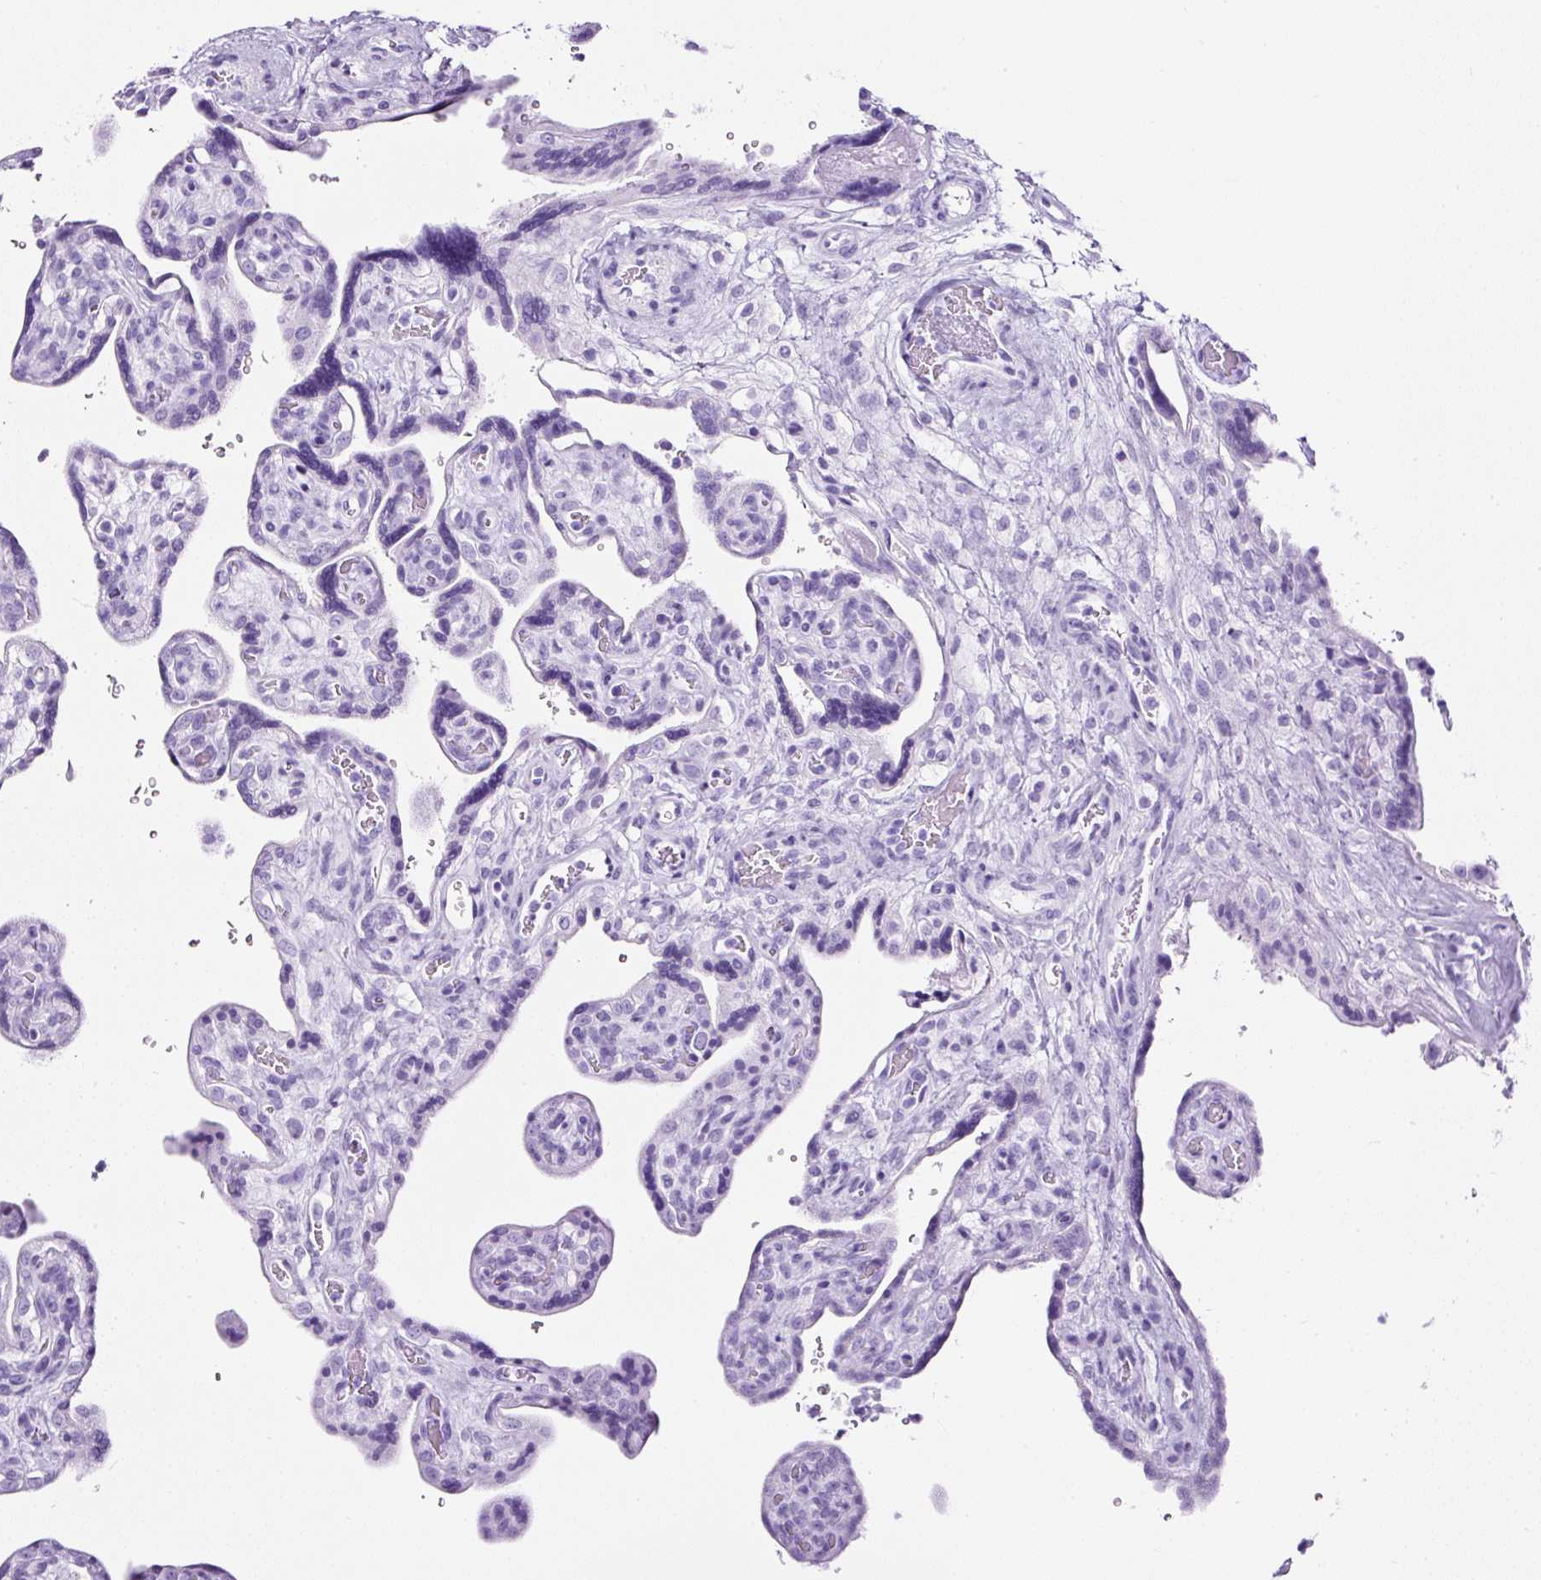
{"staining": {"intensity": "negative", "quantity": "none", "location": "none"}, "tissue": "placenta", "cell_type": "Decidual cells", "image_type": "normal", "snomed": [{"axis": "morphology", "description": "Normal tissue, NOS"}, {"axis": "topography", "description": "Placenta"}], "caption": "An IHC photomicrograph of benign placenta is shown. There is no staining in decidual cells of placenta.", "gene": "TMEM200B", "patient": {"sex": "female", "age": 39}}